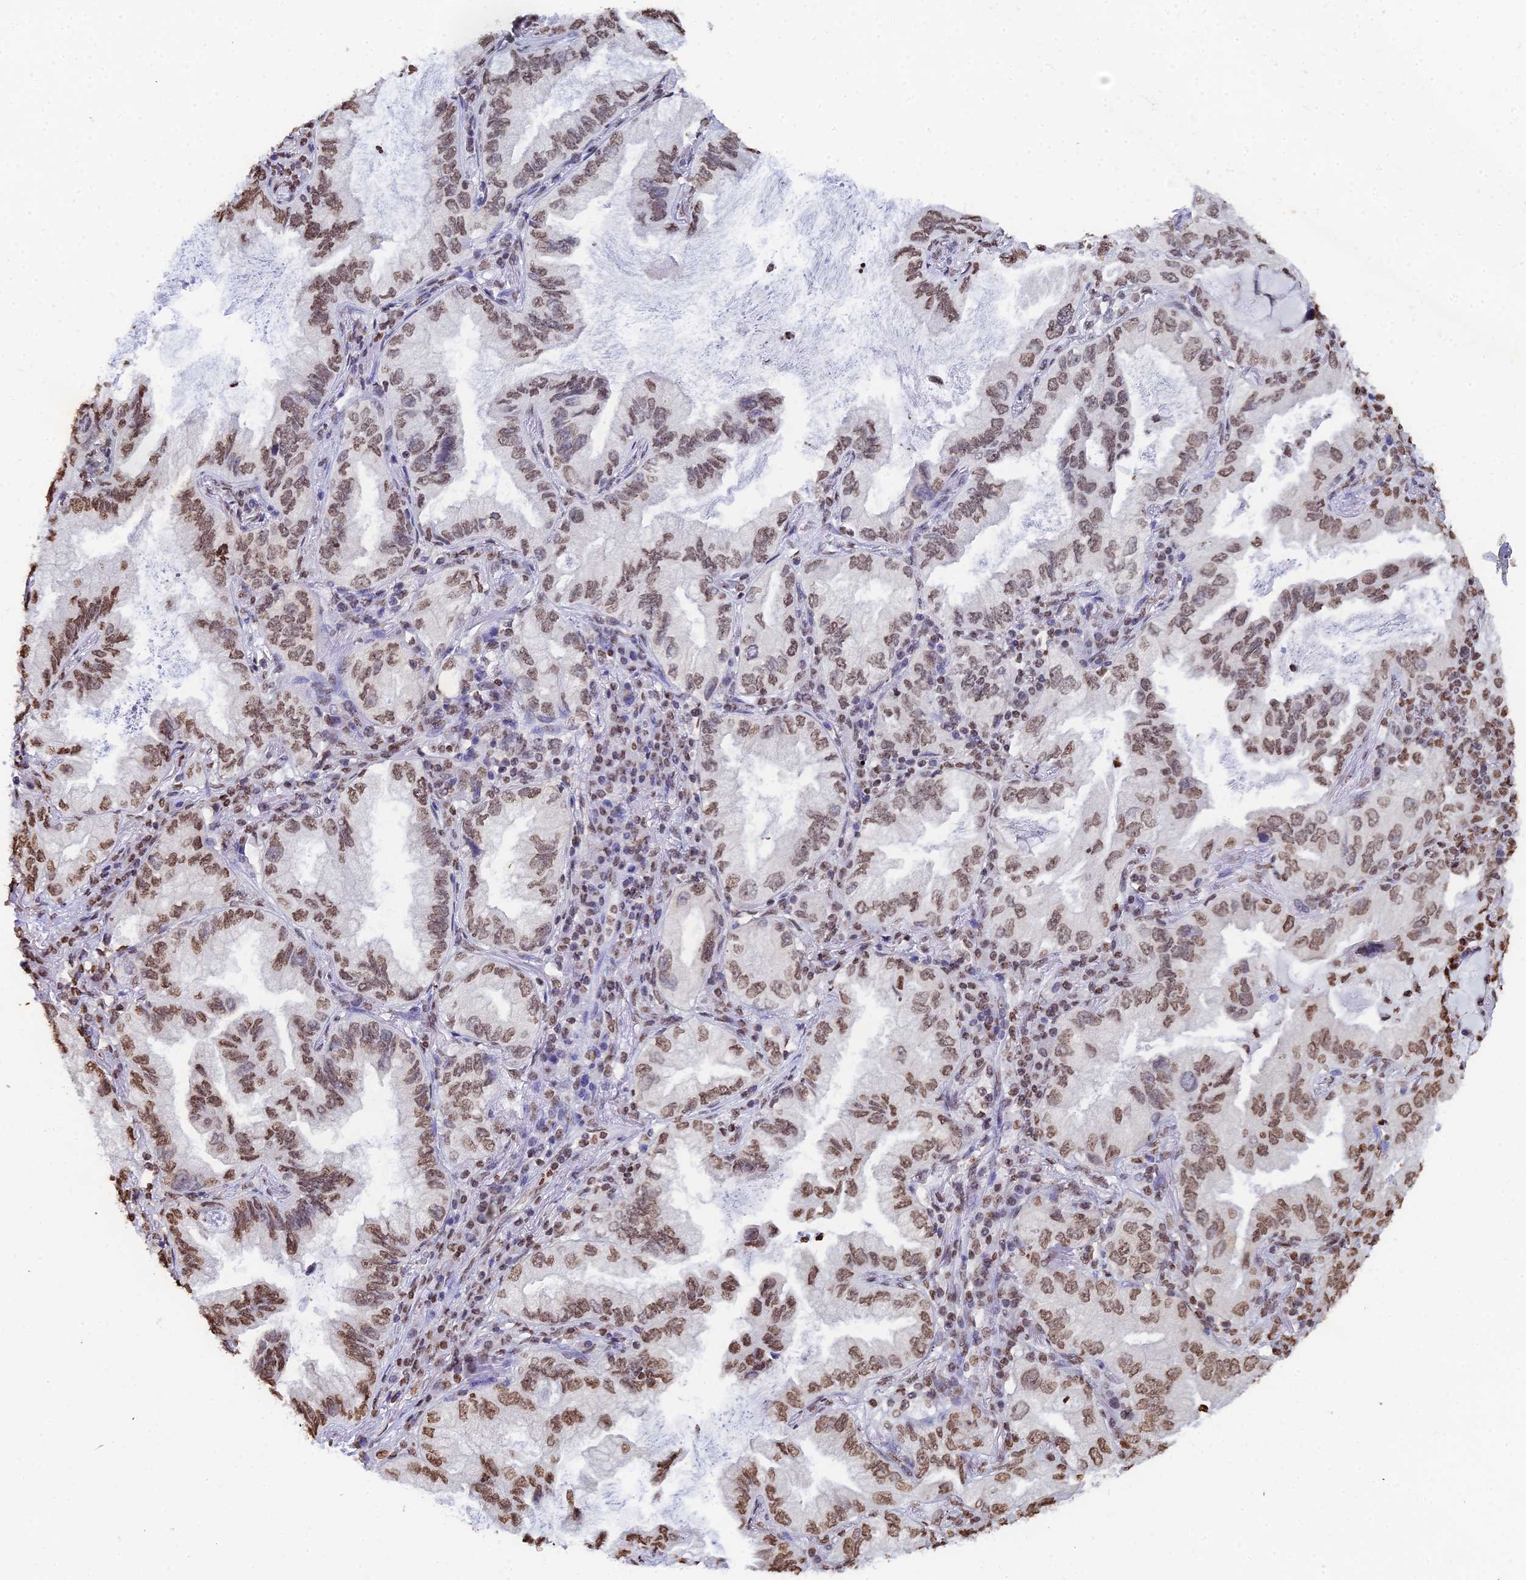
{"staining": {"intensity": "moderate", "quantity": ">75%", "location": "nuclear"}, "tissue": "lung cancer", "cell_type": "Tumor cells", "image_type": "cancer", "snomed": [{"axis": "morphology", "description": "Adenocarcinoma, NOS"}, {"axis": "topography", "description": "Lung"}], "caption": "A micrograph showing moderate nuclear positivity in about >75% of tumor cells in lung cancer (adenocarcinoma), as visualized by brown immunohistochemical staining.", "gene": "GBP3", "patient": {"sex": "female", "age": 69}}